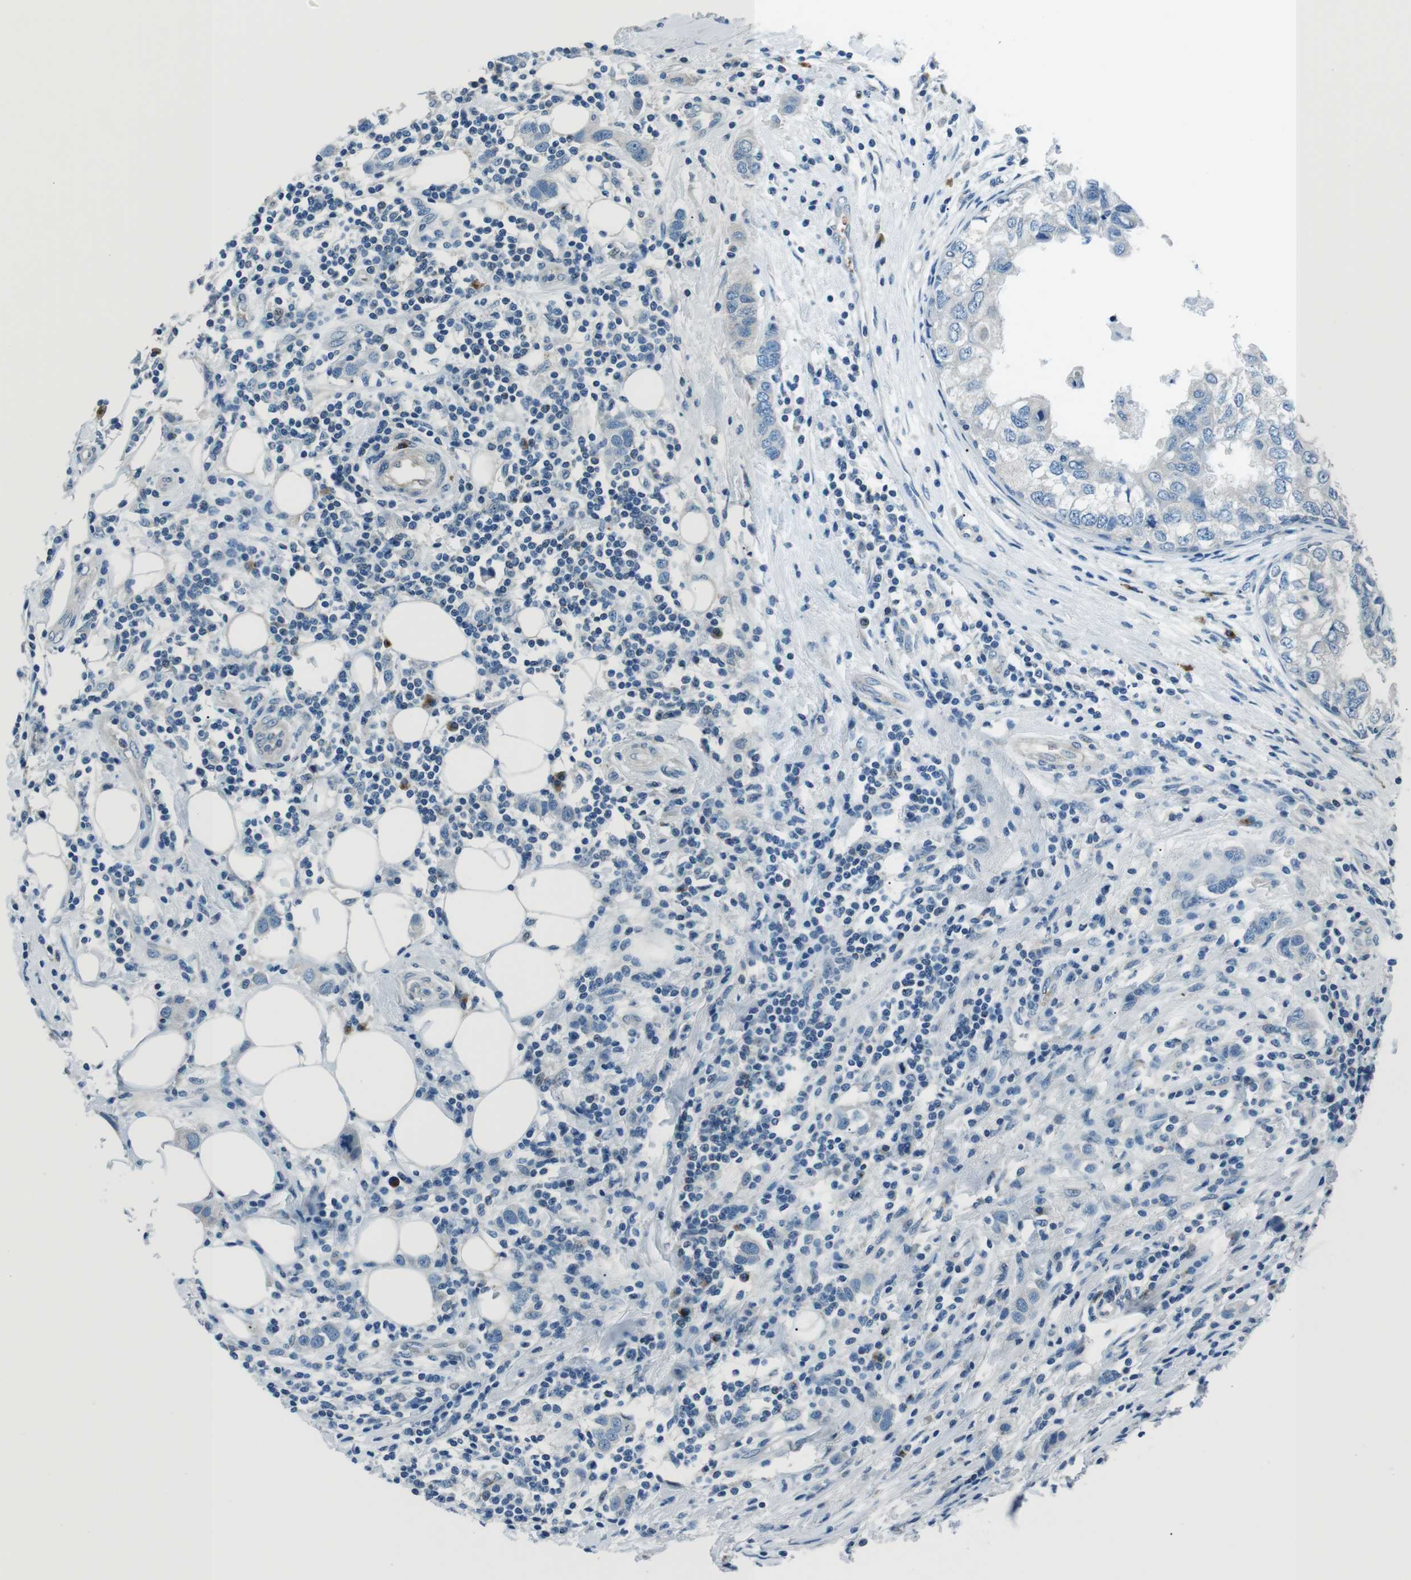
{"staining": {"intensity": "negative", "quantity": "none", "location": "none"}, "tissue": "breast cancer", "cell_type": "Tumor cells", "image_type": "cancer", "snomed": [{"axis": "morphology", "description": "Duct carcinoma"}, {"axis": "topography", "description": "Breast"}], "caption": "This is an immunohistochemistry (IHC) photomicrograph of human breast cancer (invasive ductal carcinoma). There is no expression in tumor cells.", "gene": "ST6GAL1", "patient": {"sex": "female", "age": 50}}